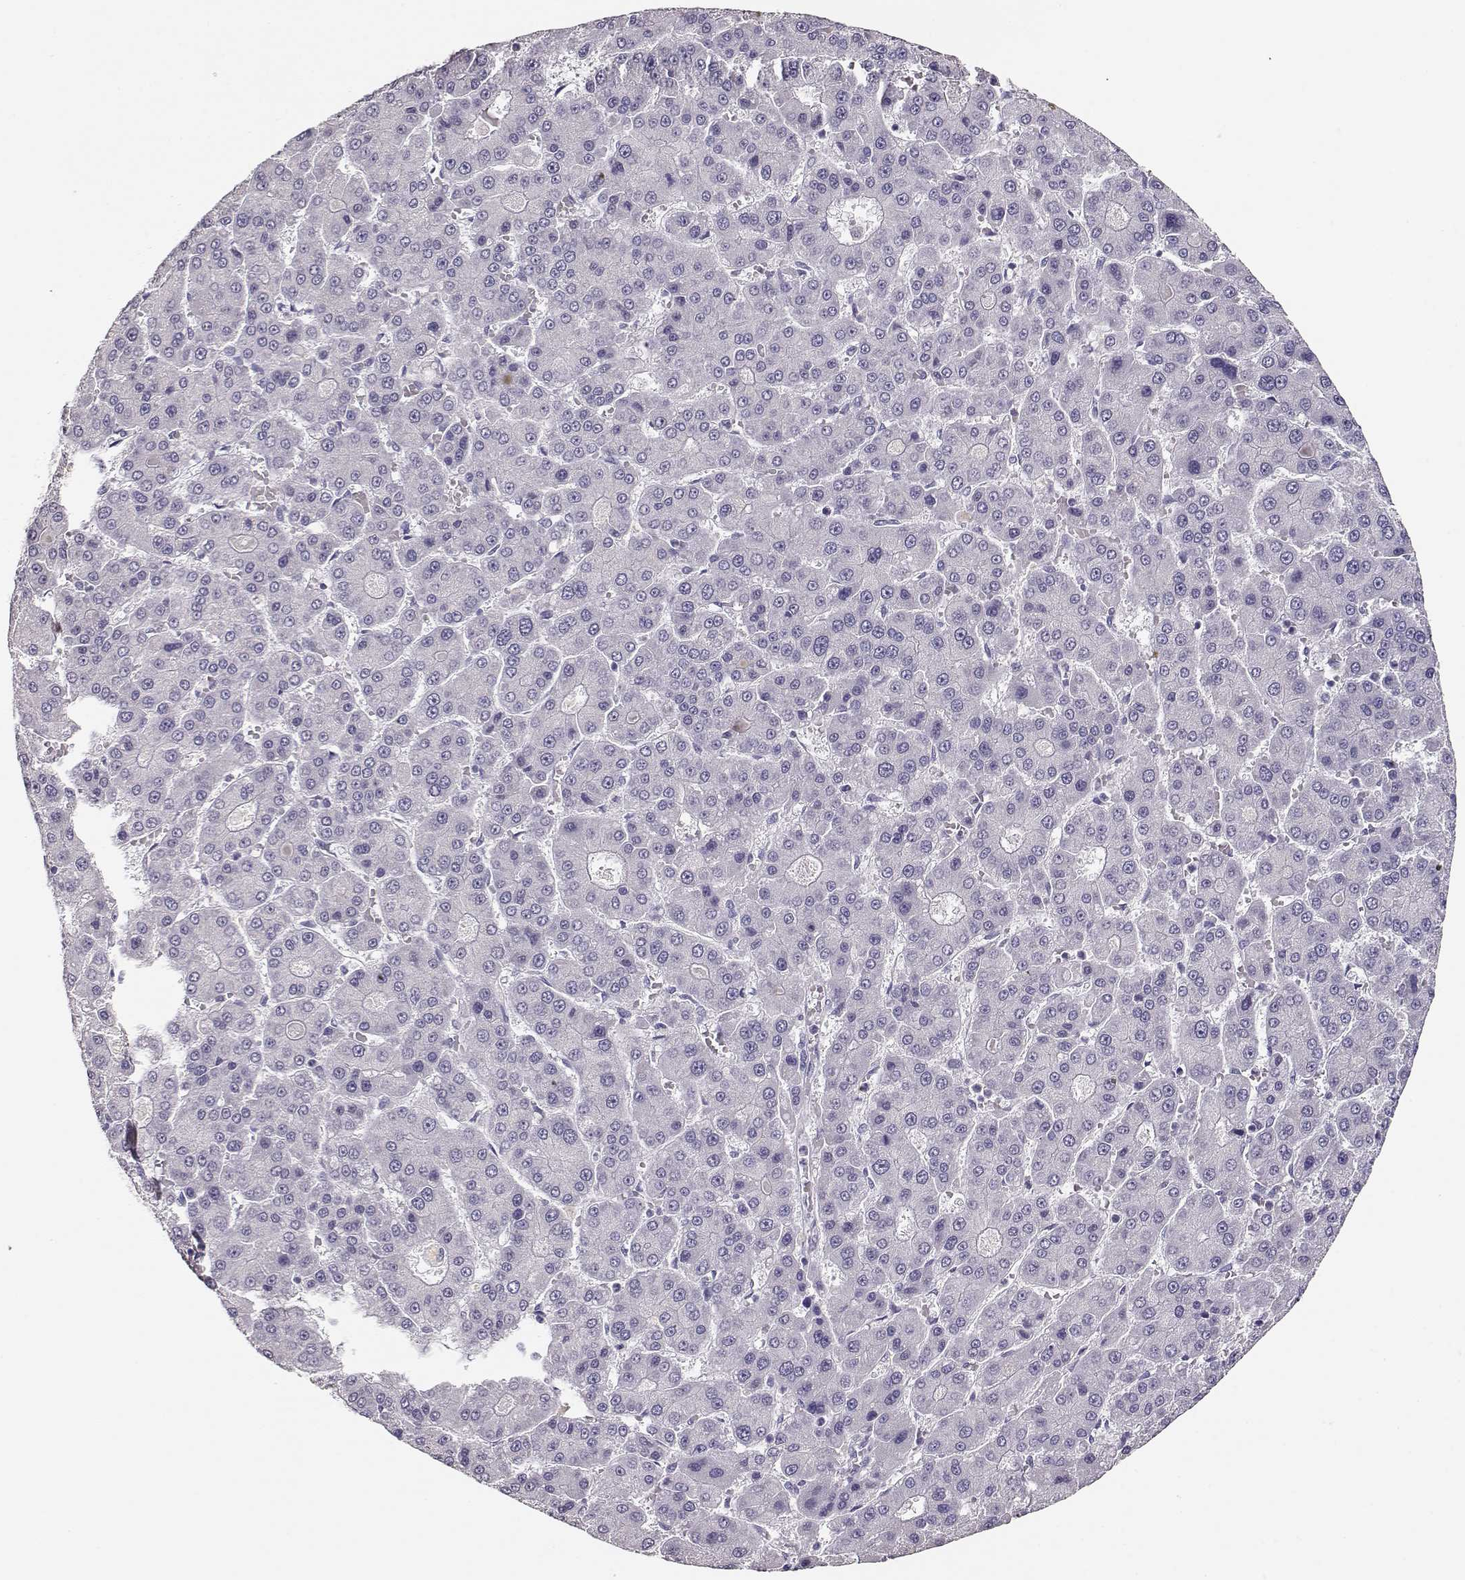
{"staining": {"intensity": "negative", "quantity": "none", "location": "none"}, "tissue": "liver cancer", "cell_type": "Tumor cells", "image_type": "cancer", "snomed": [{"axis": "morphology", "description": "Carcinoma, Hepatocellular, NOS"}, {"axis": "topography", "description": "Liver"}], "caption": "This is an immunohistochemistry (IHC) micrograph of human hepatocellular carcinoma (liver). There is no positivity in tumor cells.", "gene": "MAGEC1", "patient": {"sex": "male", "age": 70}}